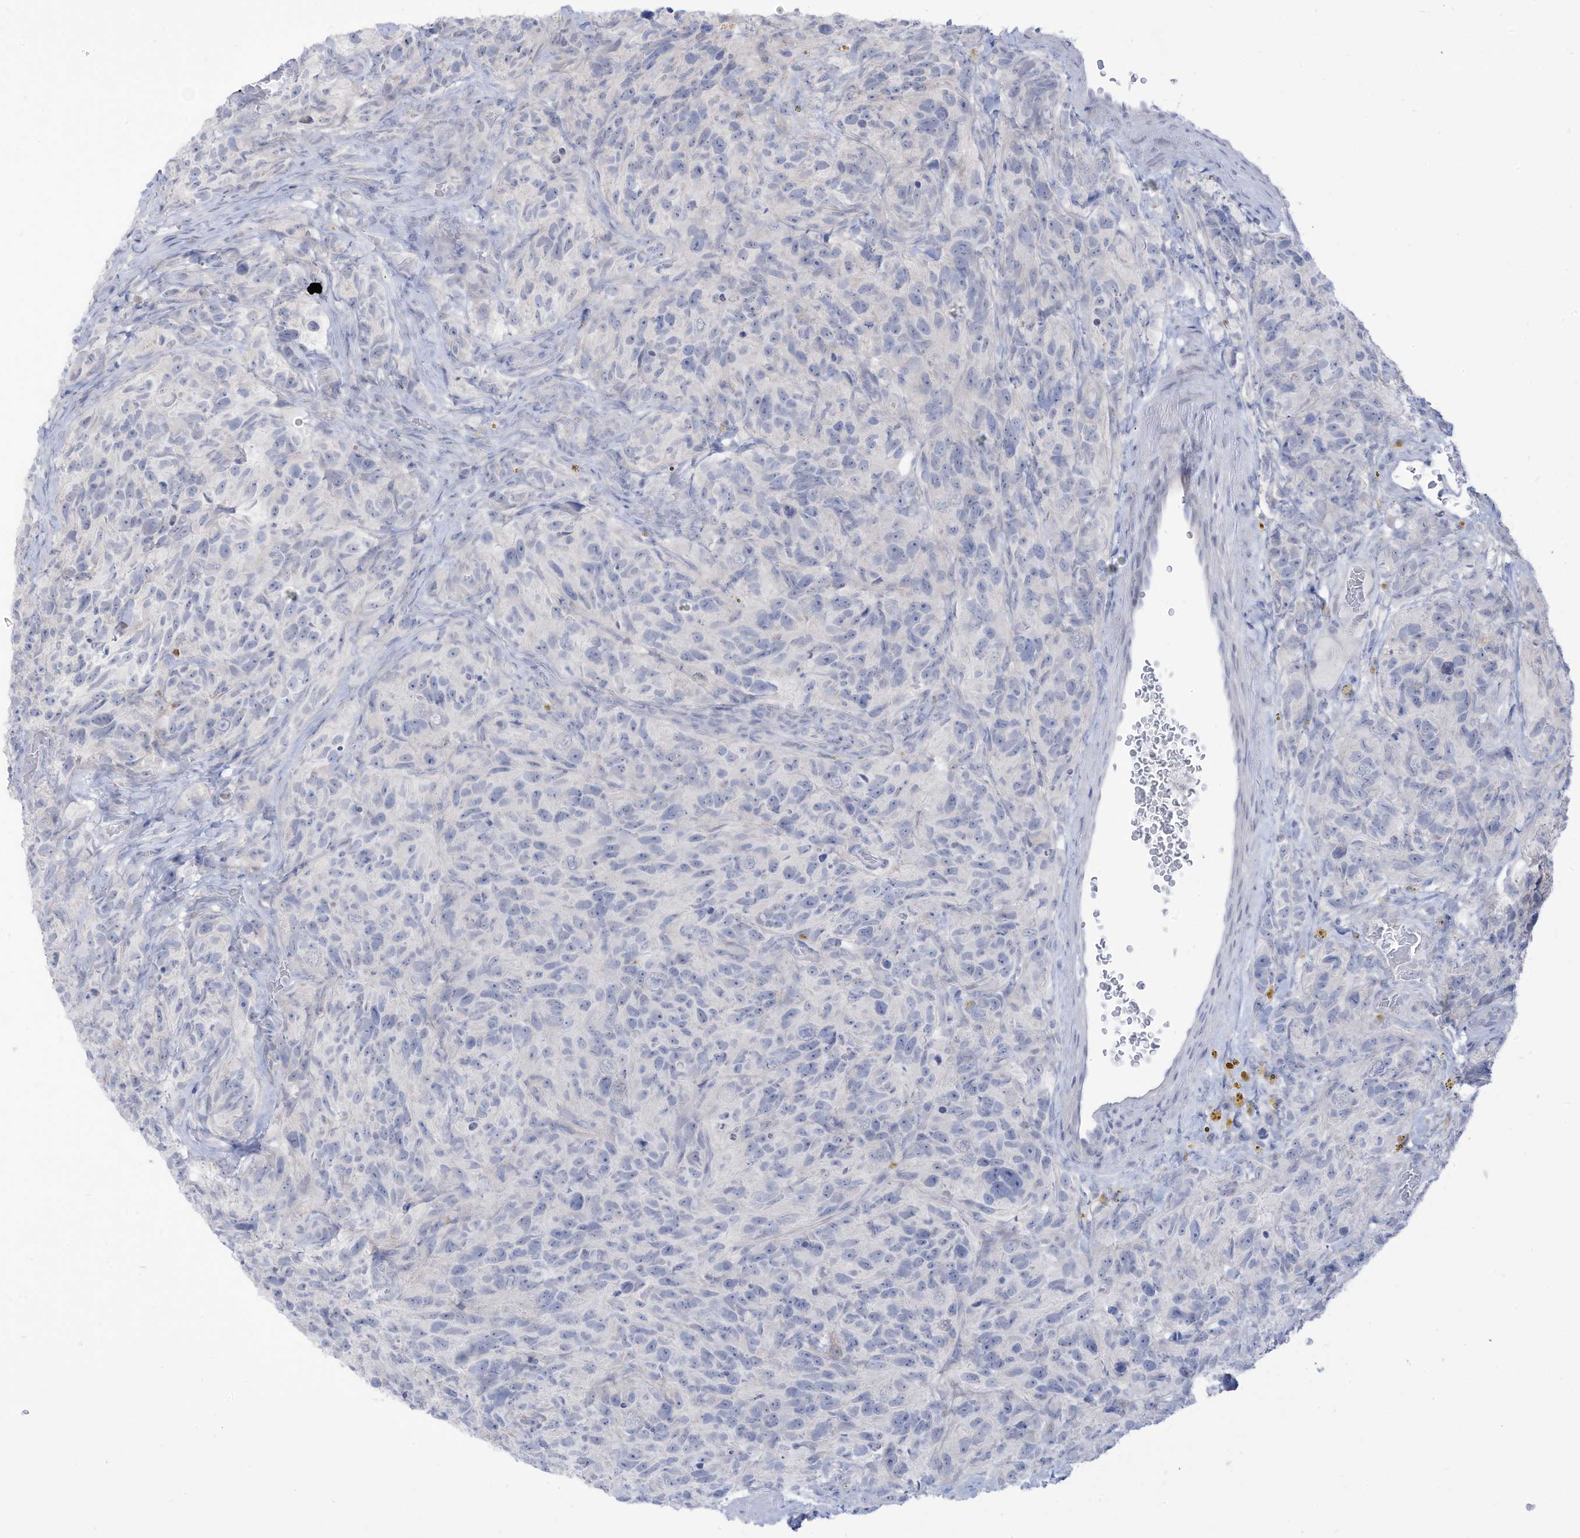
{"staining": {"intensity": "negative", "quantity": "none", "location": "none"}, "tissue": "glioma", "cell_type": "Tumor cells", "image_type": "cancer", "snomed": [{"axis": "morphology", "description": "Glioma, malignant, High grade"}, {"axis": "topography", "description": "Brain"}], "caption": "DAB immunohistochemical staining of malignant glioma (high-grade) reveals no significant expression in tumor cells.", "gene": "OGT", "patient": {"sex": "male", "age": 69}}